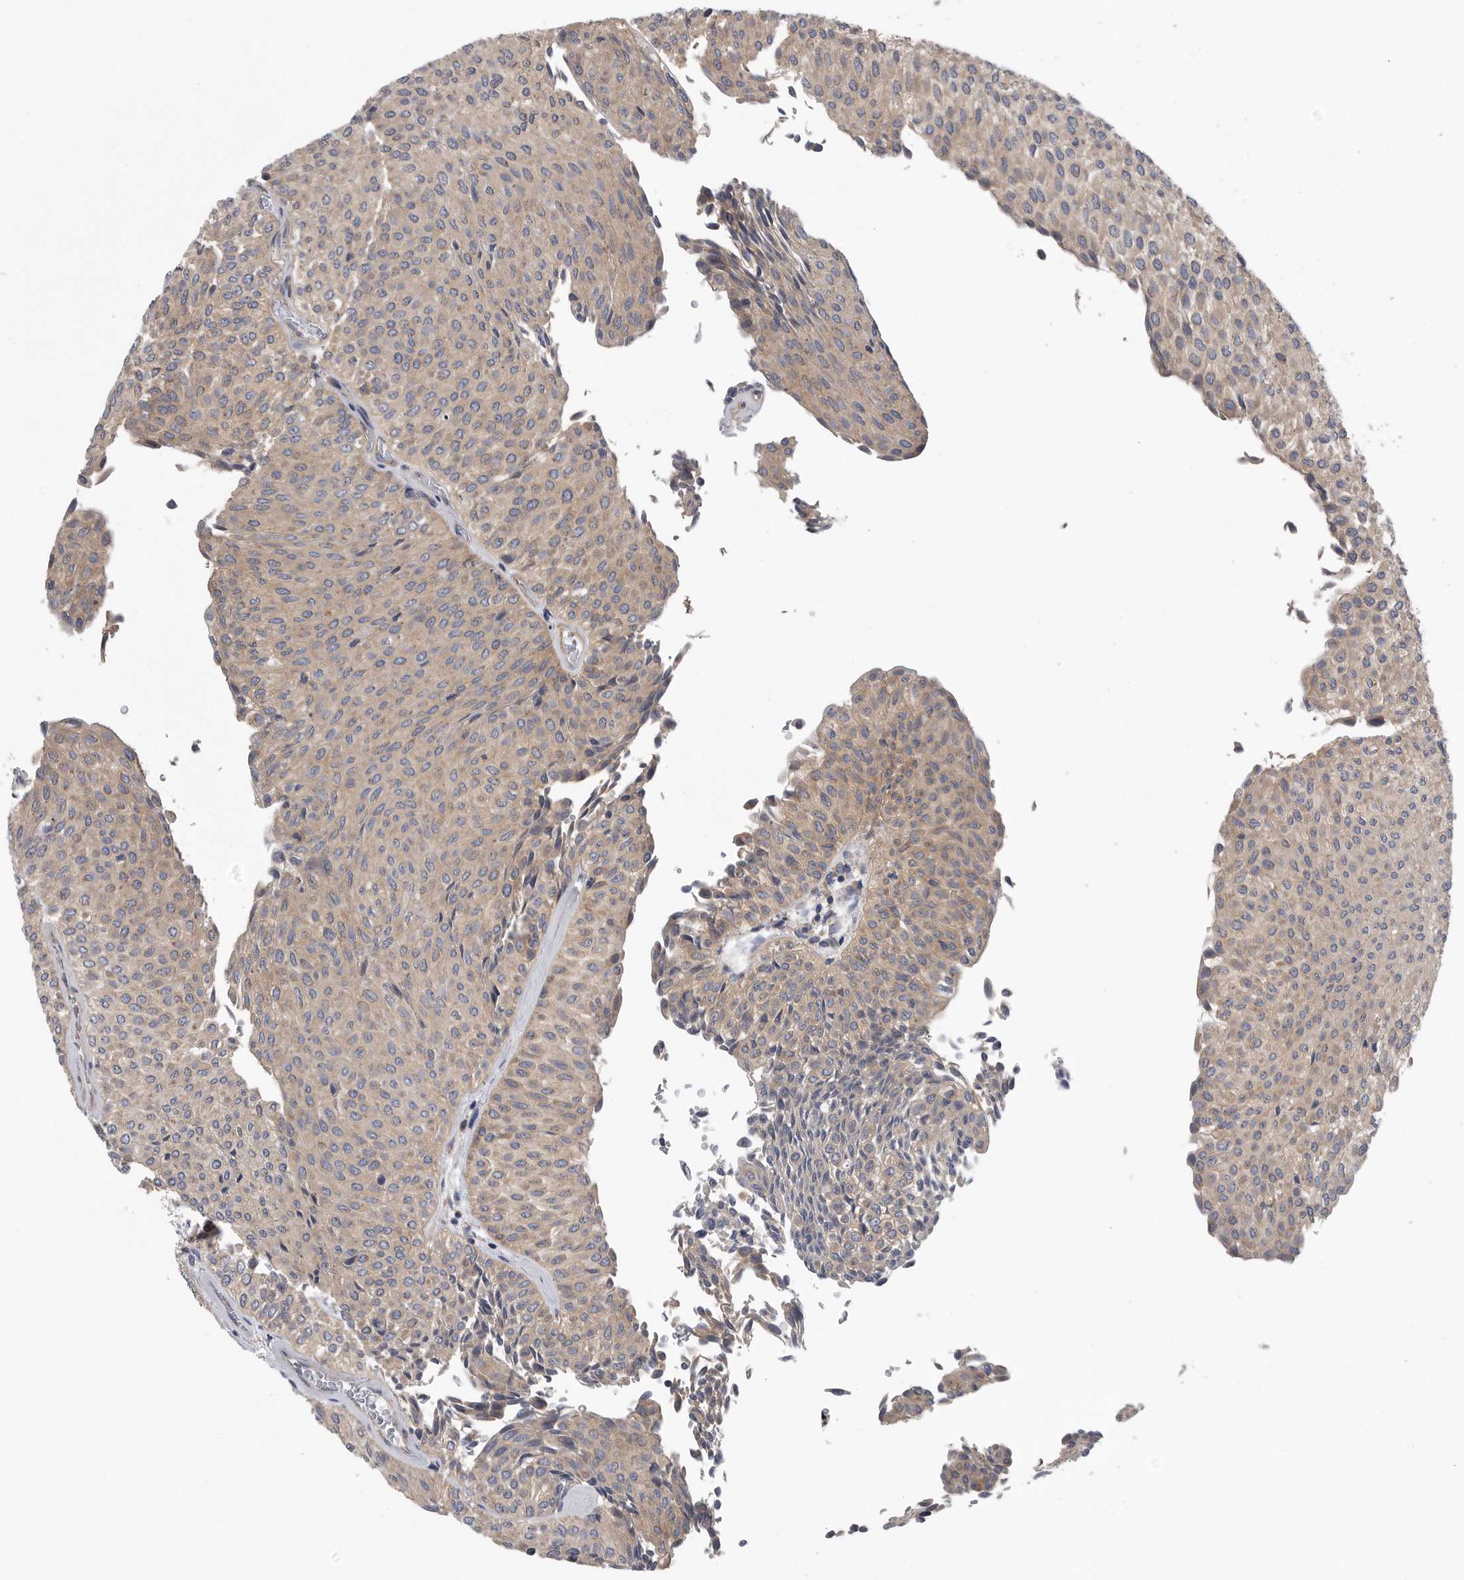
{"staining": {"intensity": "weak", "quantity": ">75%", "location": "cytoplasmic/membranous"}, "tissue": "urothelial cancer", "cell_type": "Tumor cells", "image_type": "cancer", "snomed": [{"axis": "morphology", "description": "Urothelial carcinoma, Low grade"}, {"axis": "topography", "description": "Urinary bladder"}], "caption": "Immunohistochemistry (IHC) micrograph of neoplastic tissue: human low-grade urothelial carcinoma stained using IHC demonstrates low levels of weak protein expression localized specifically in the cytoplasmic/membranous of tumor cells, appearing as a cytoplasmic/membranous brown color.", "gene": "OXR1", "patient": {"sex": "male", "age": 78}}